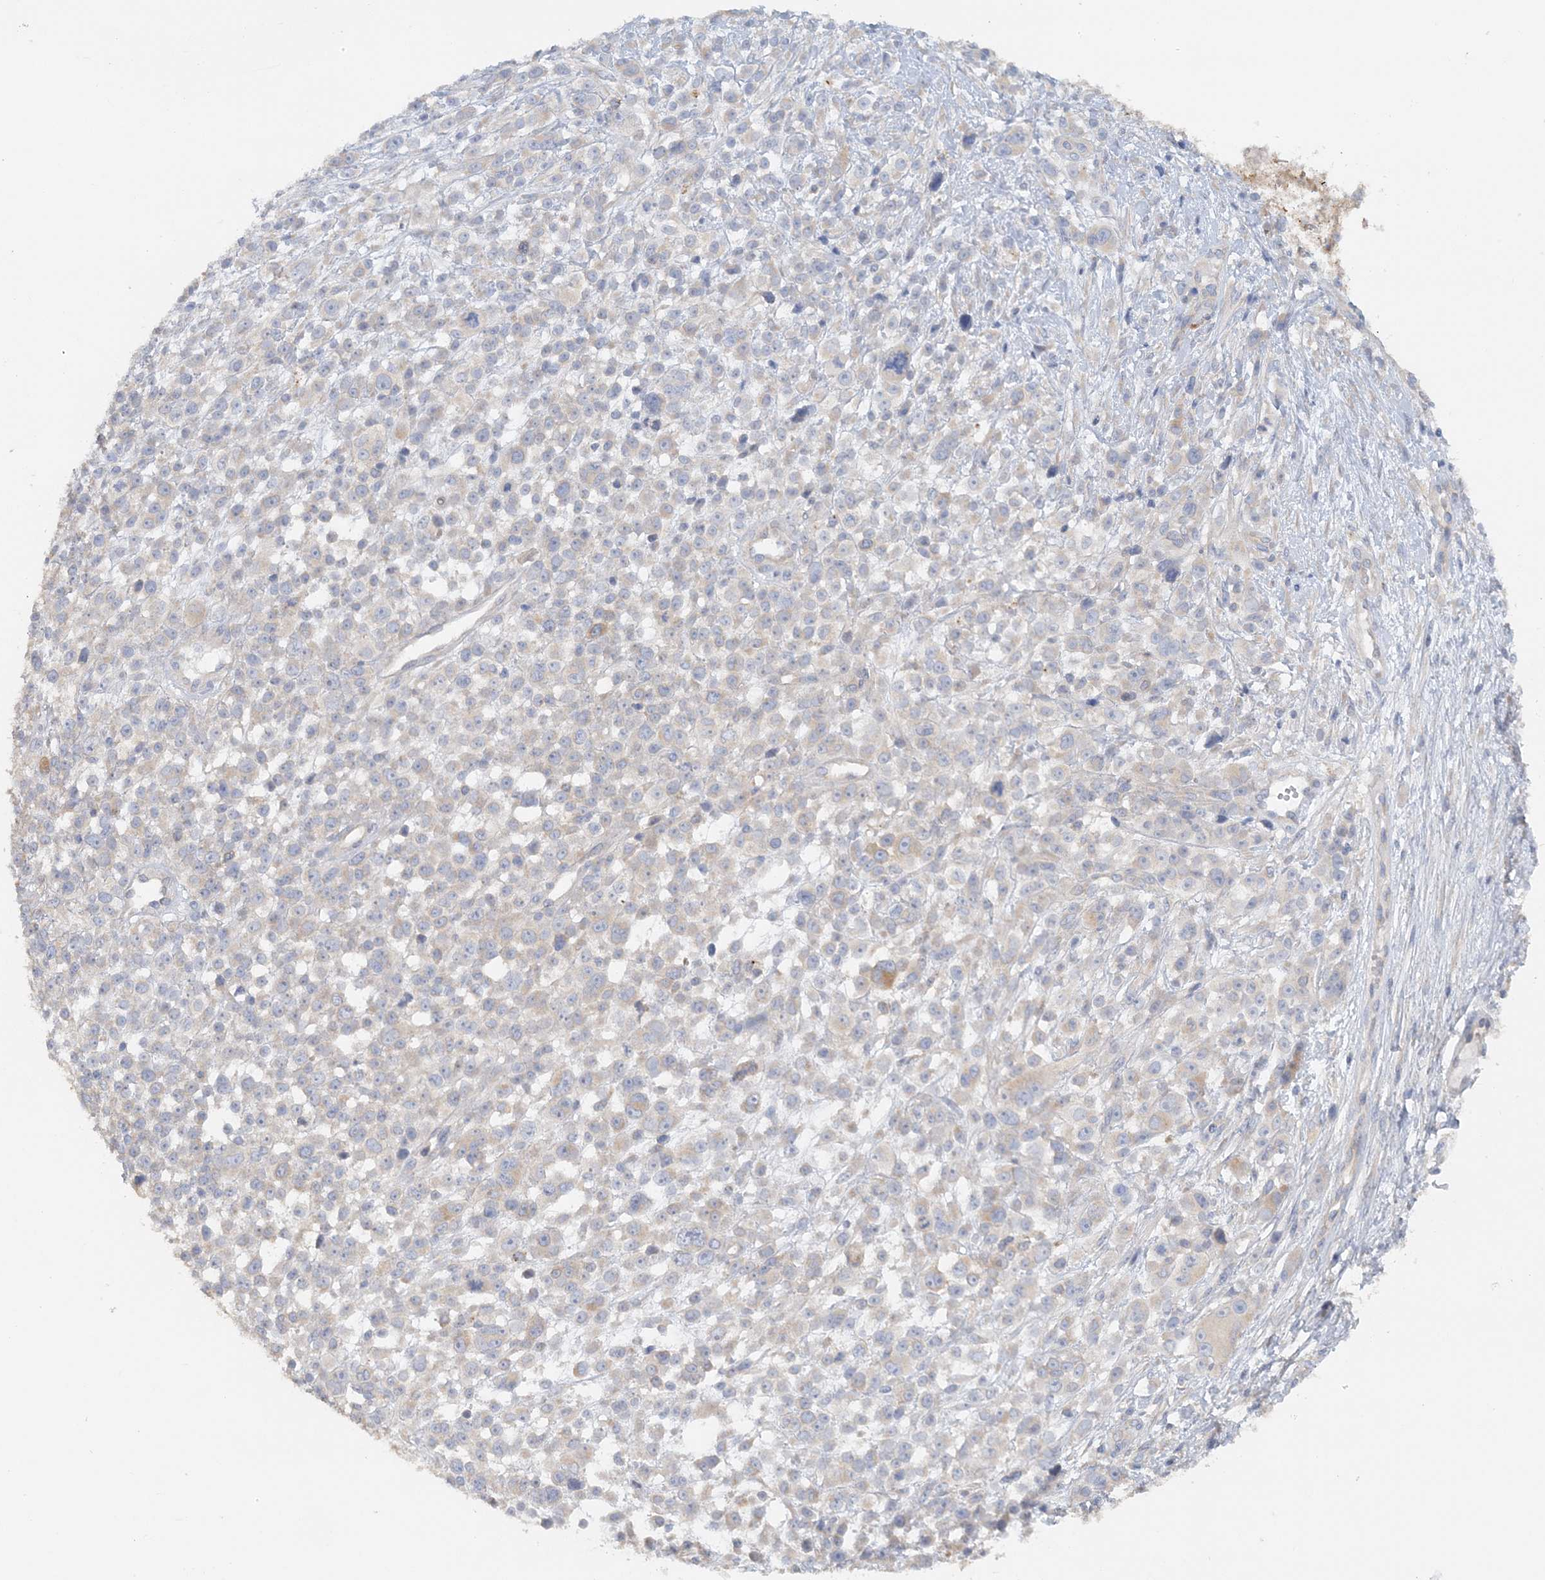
{"staining": {"intensity": "negative", "quantity": "none", "location": "none"}, "tissue": "melanoma", "cell_type": "Tumor cells", "image_type": "cancer", "snomed": [{"axis": "morphology", "description": "Malignant melanoma, NOS"}, {"axis": "topography", "description": "Skin"}], "caption": "A histopathology image of human melanoma is negative for staining in tumor cells. (Brightfield microscopy of DAB (3,3'-diaminobenzidine) IHC at high magnification).", "gene": "TBC1D5", "patient": {"sex": "female", "age": 55}}